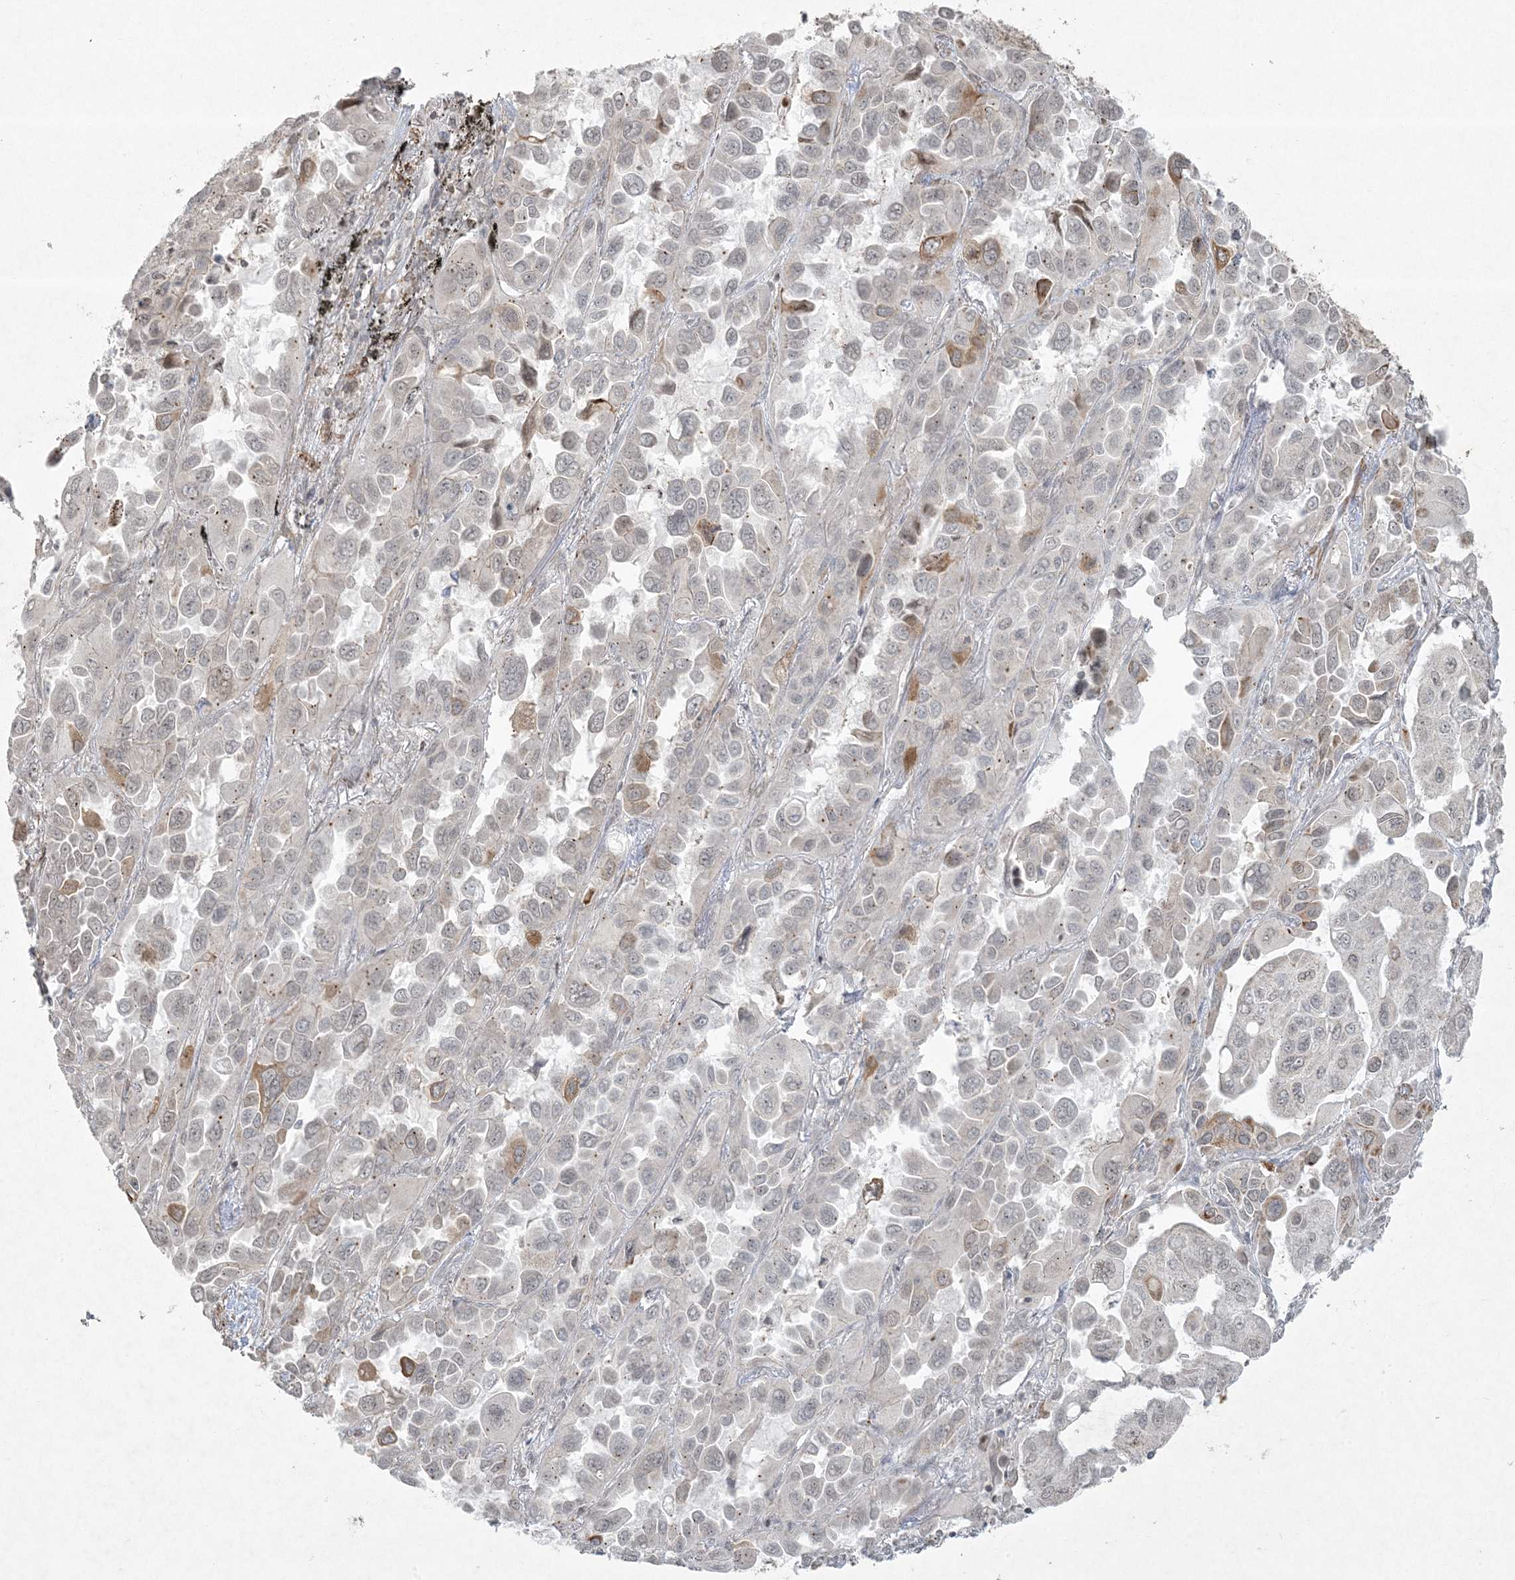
{"staining": {"intensity": "moderate", "quantity": "<25%", "location": "cytoplasmic/membranous"}, "tissue": "lung cancer", "cell_type": "Tumor cells", "image_type": "cancer", "snomed": [{"axis": "morphology", "description": "Adenocarcinoma, NOS"}, {"axis": "topography", "description": "Lung"}], "caption": "Protein staining shows moderate cytoplasmic/membranous staining in approximately <25% of tumor cells in adenocarcinoma (lung).", "gene": "ZNF263", "patient": {"sex": "male", "age": 64}}